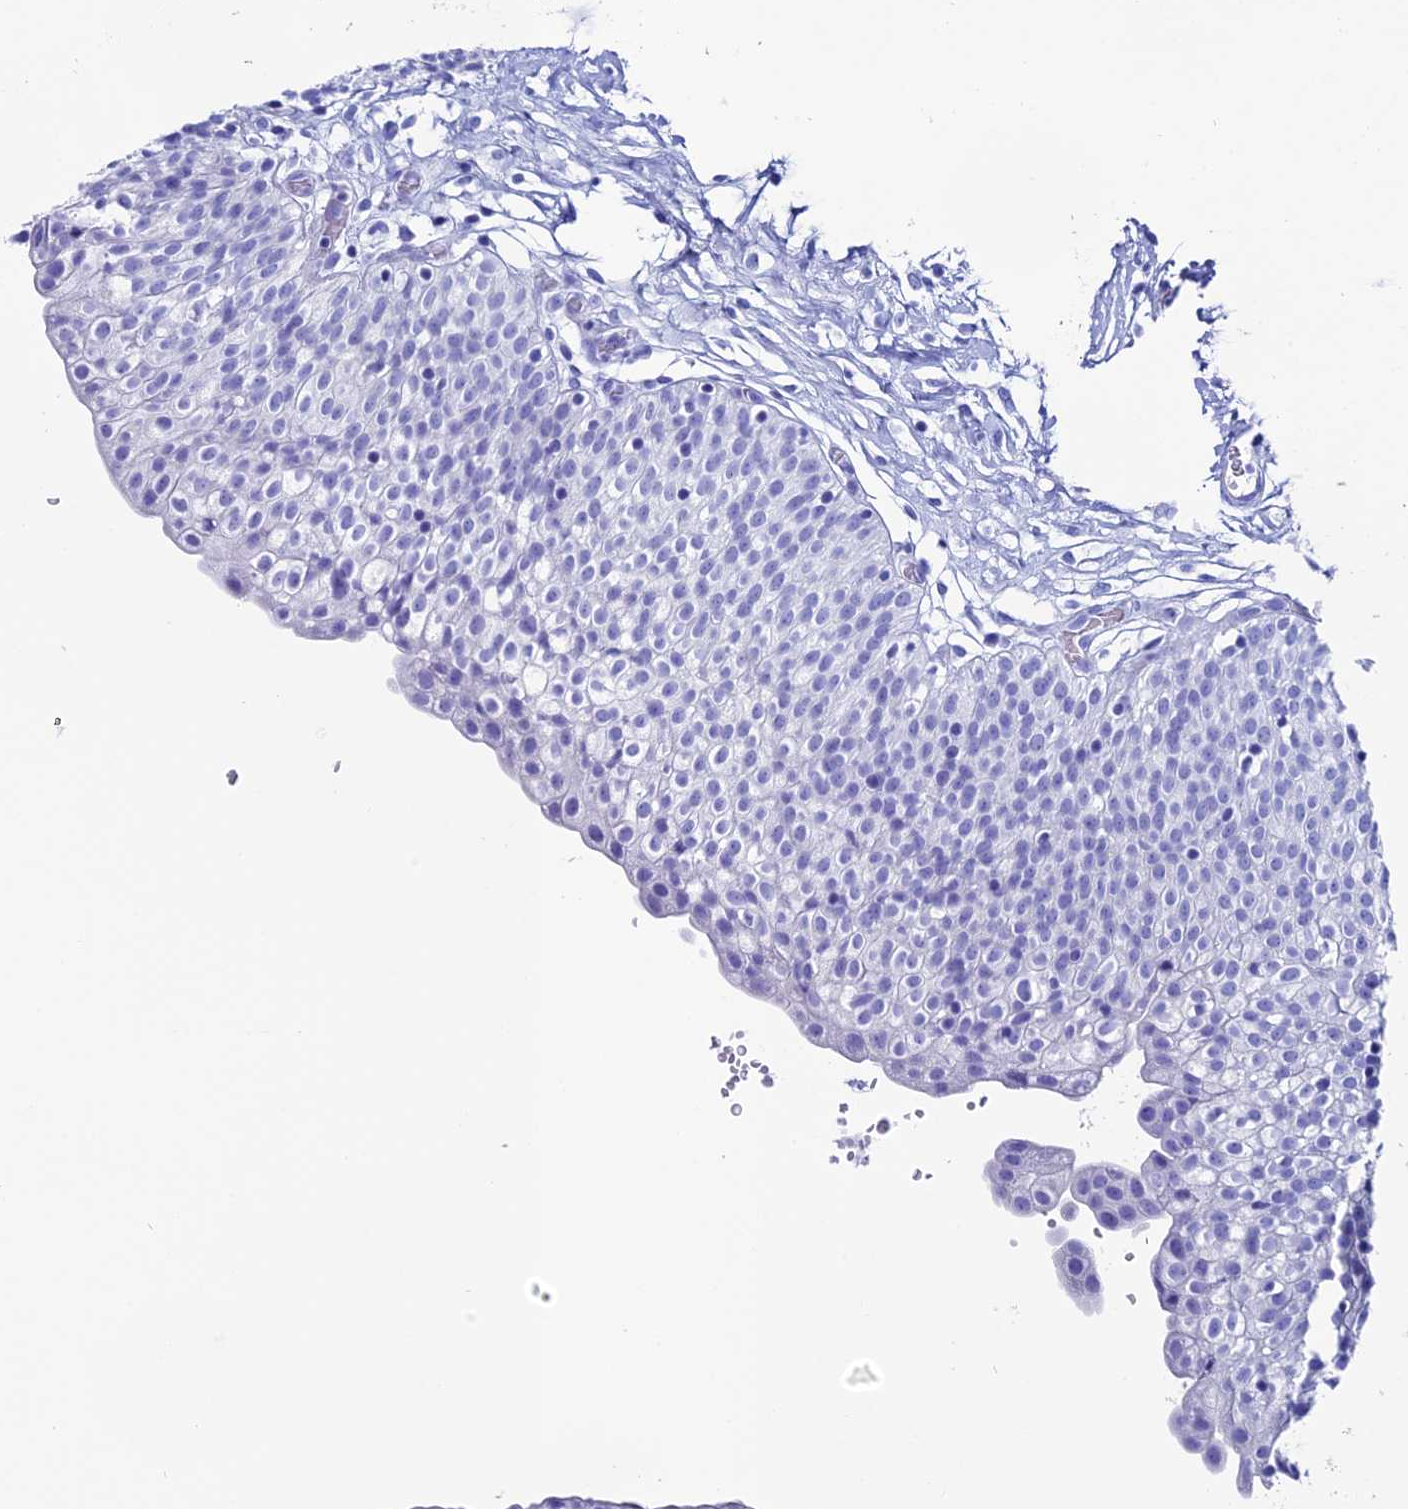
{"staining": {"intensity": "negative", "quantity": "none", "location": "none"}, "tissue": "urinary bladder", "cell_type": "Urothelial cells", "image_type": "normal", "snomed": [{"axis": "morphology", "description": "Normal tissue, NOS"}, {"axis": "topography", "description": "Urinary bladder"}], "caption": "Immunohistochemical staining of normal human urinary bladder demonstrates no significant expression in urothelial cells. Nuclei are stained in blue.", "gene": "ANKRD29", "patient": {"sex": "male", "age": 55}}